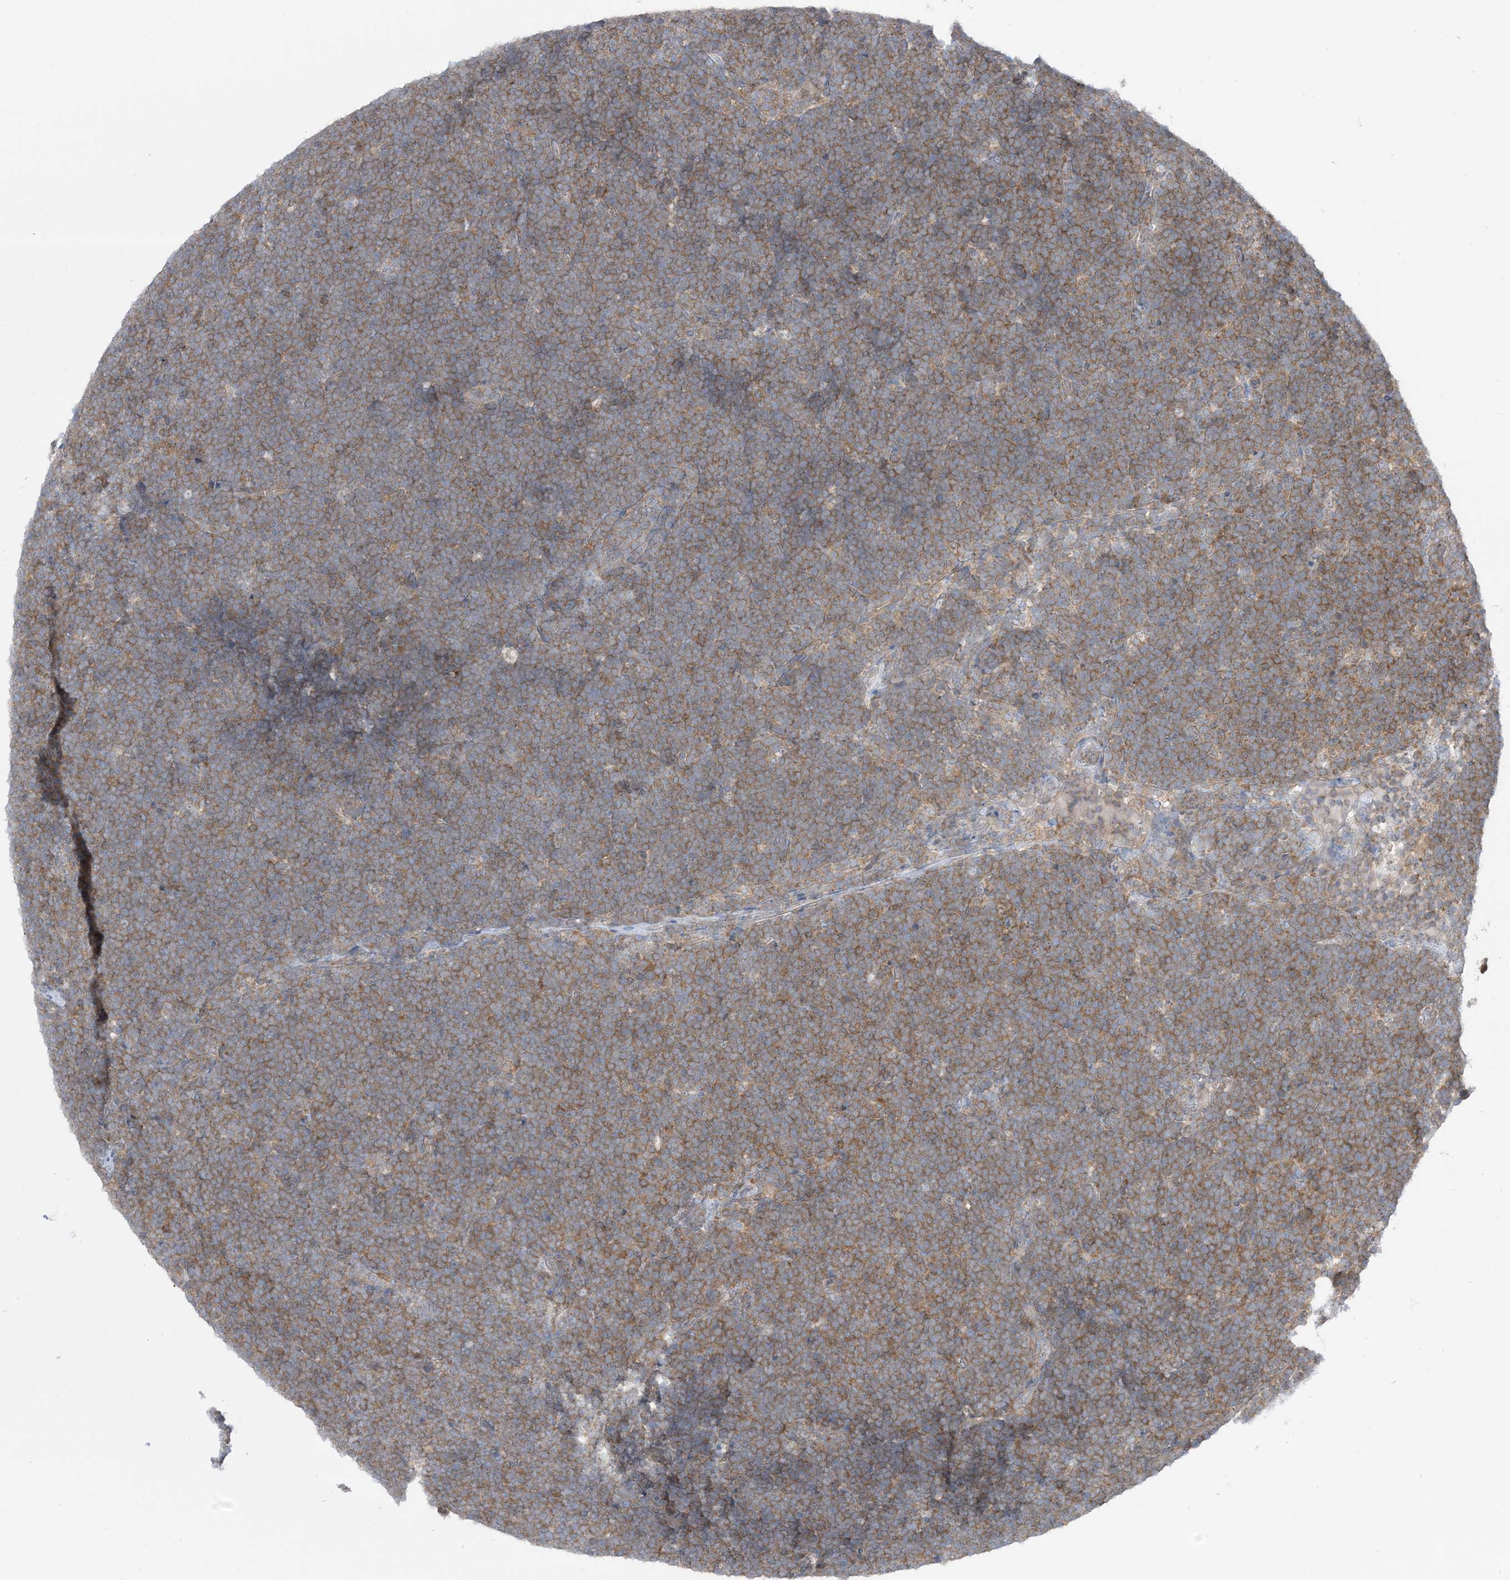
{"staining": {"intensity": "moderate", "quantity": ">75%", "location": "cytoplasmic/membranous"}, "tissue": "lymphoma", "cell_type": "Tumor cells", "image_type": "cancer", "snomed": [{"axis": "morphology", "description": "Malignant lymphoma, non-Hodgkin's type, High grade"}, {"axis": "topography", "description": "Lymph node"}], "caption": "This image shows immunohistochemistry staining of human lymphoma, with medium moderate cytoplasmic/membranous positivity in about >75% of tumor cells.", "gene": "CASP4", "patient": {"sex": "male", "age": 13}}